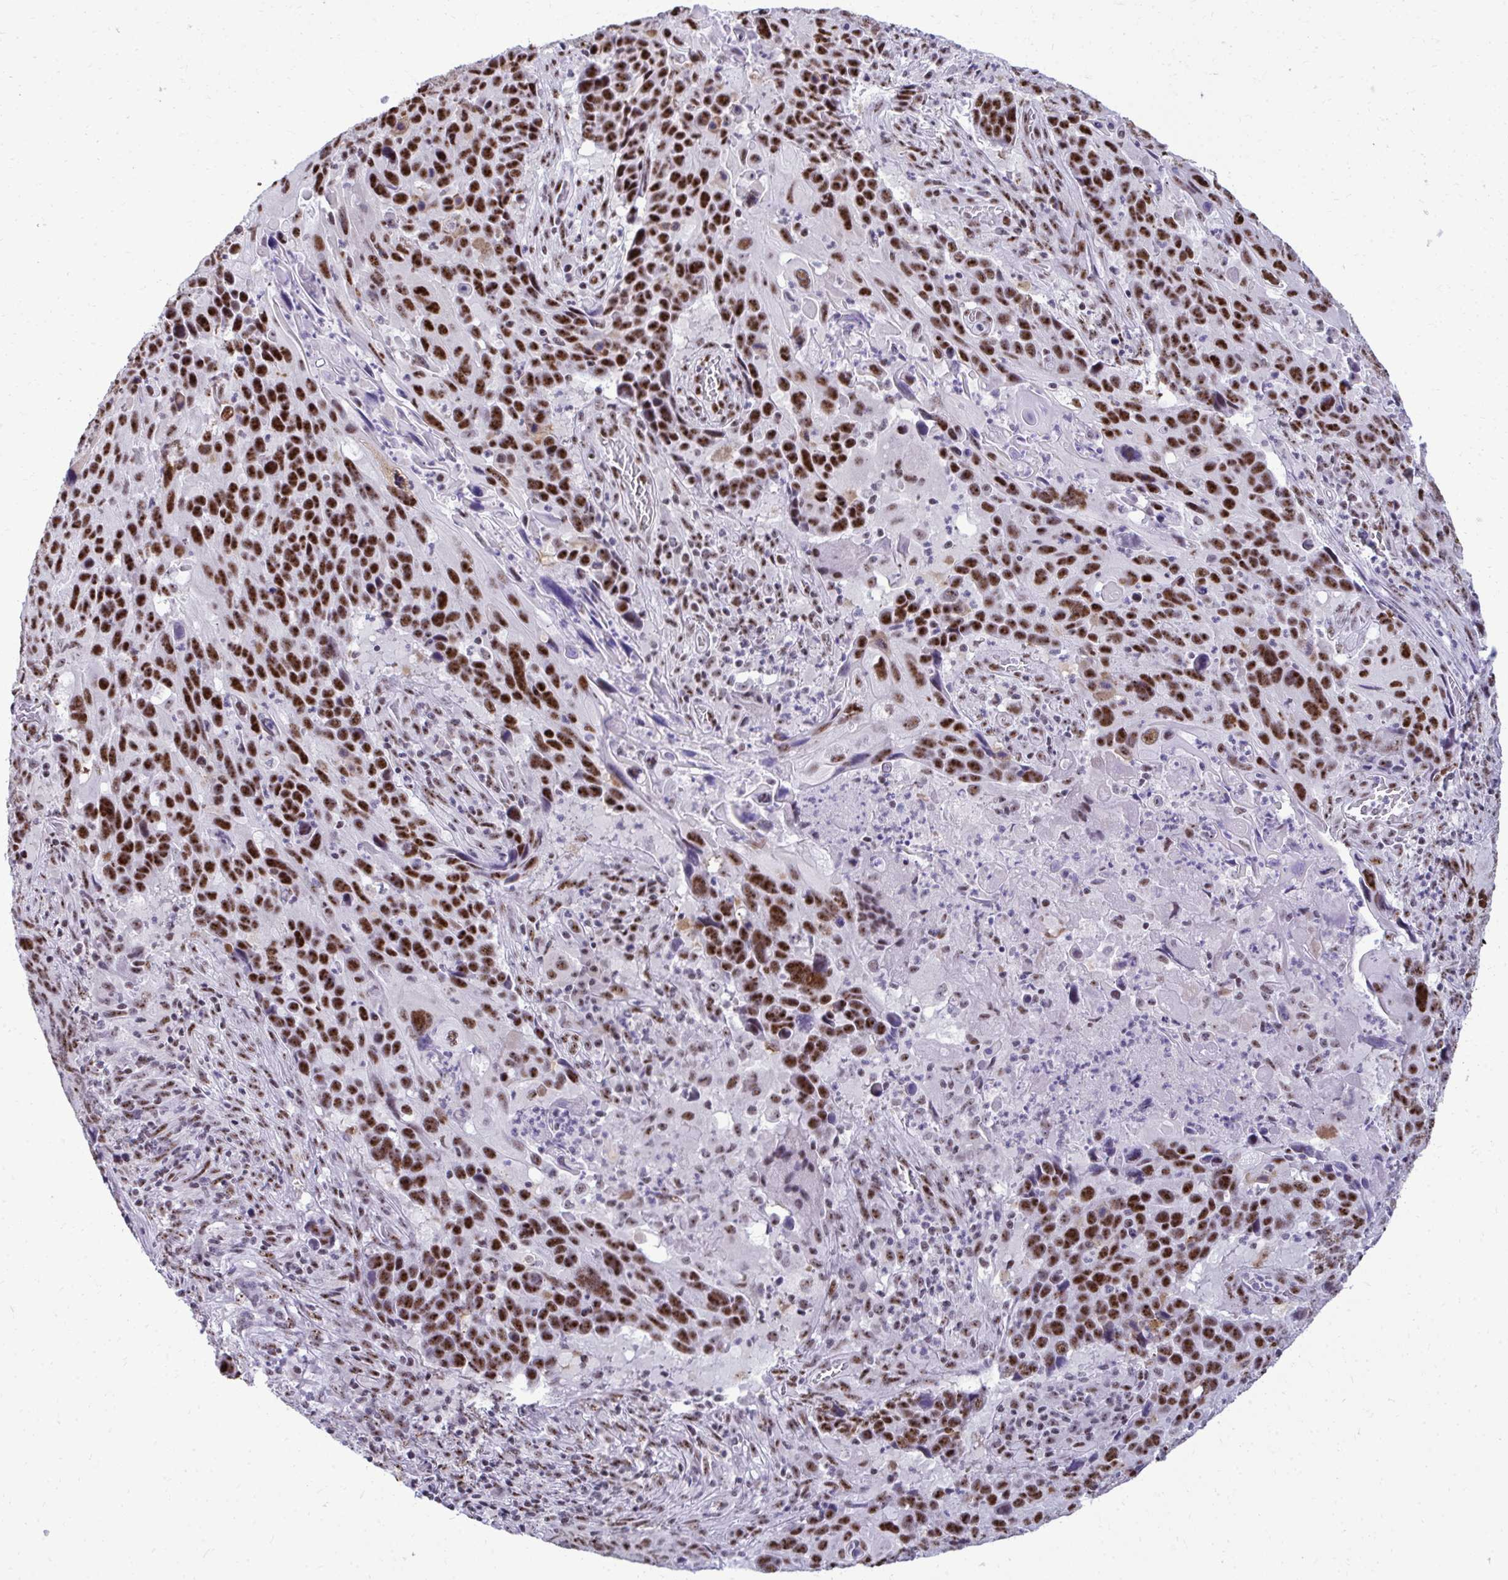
{"staining": {"intensity": "strong", "quantity": ">75%", "location": "nuclear"}, "tissue": "lung cancer", "cell_type": "Tumor cells", "image_type": "cancer", "snomed": [{"axis": "morphology", "description": "Squamous cell carcinoma, NOS"}, {"axis": "topography", "description": "Lung"}], "caption": "Lung cancer (squamous cell carcinoma) stained with a protein marker demonstrates strong staining in tumor cells.", "gene": "PELP1", "patient": {"sex": "male", "age": 68}}